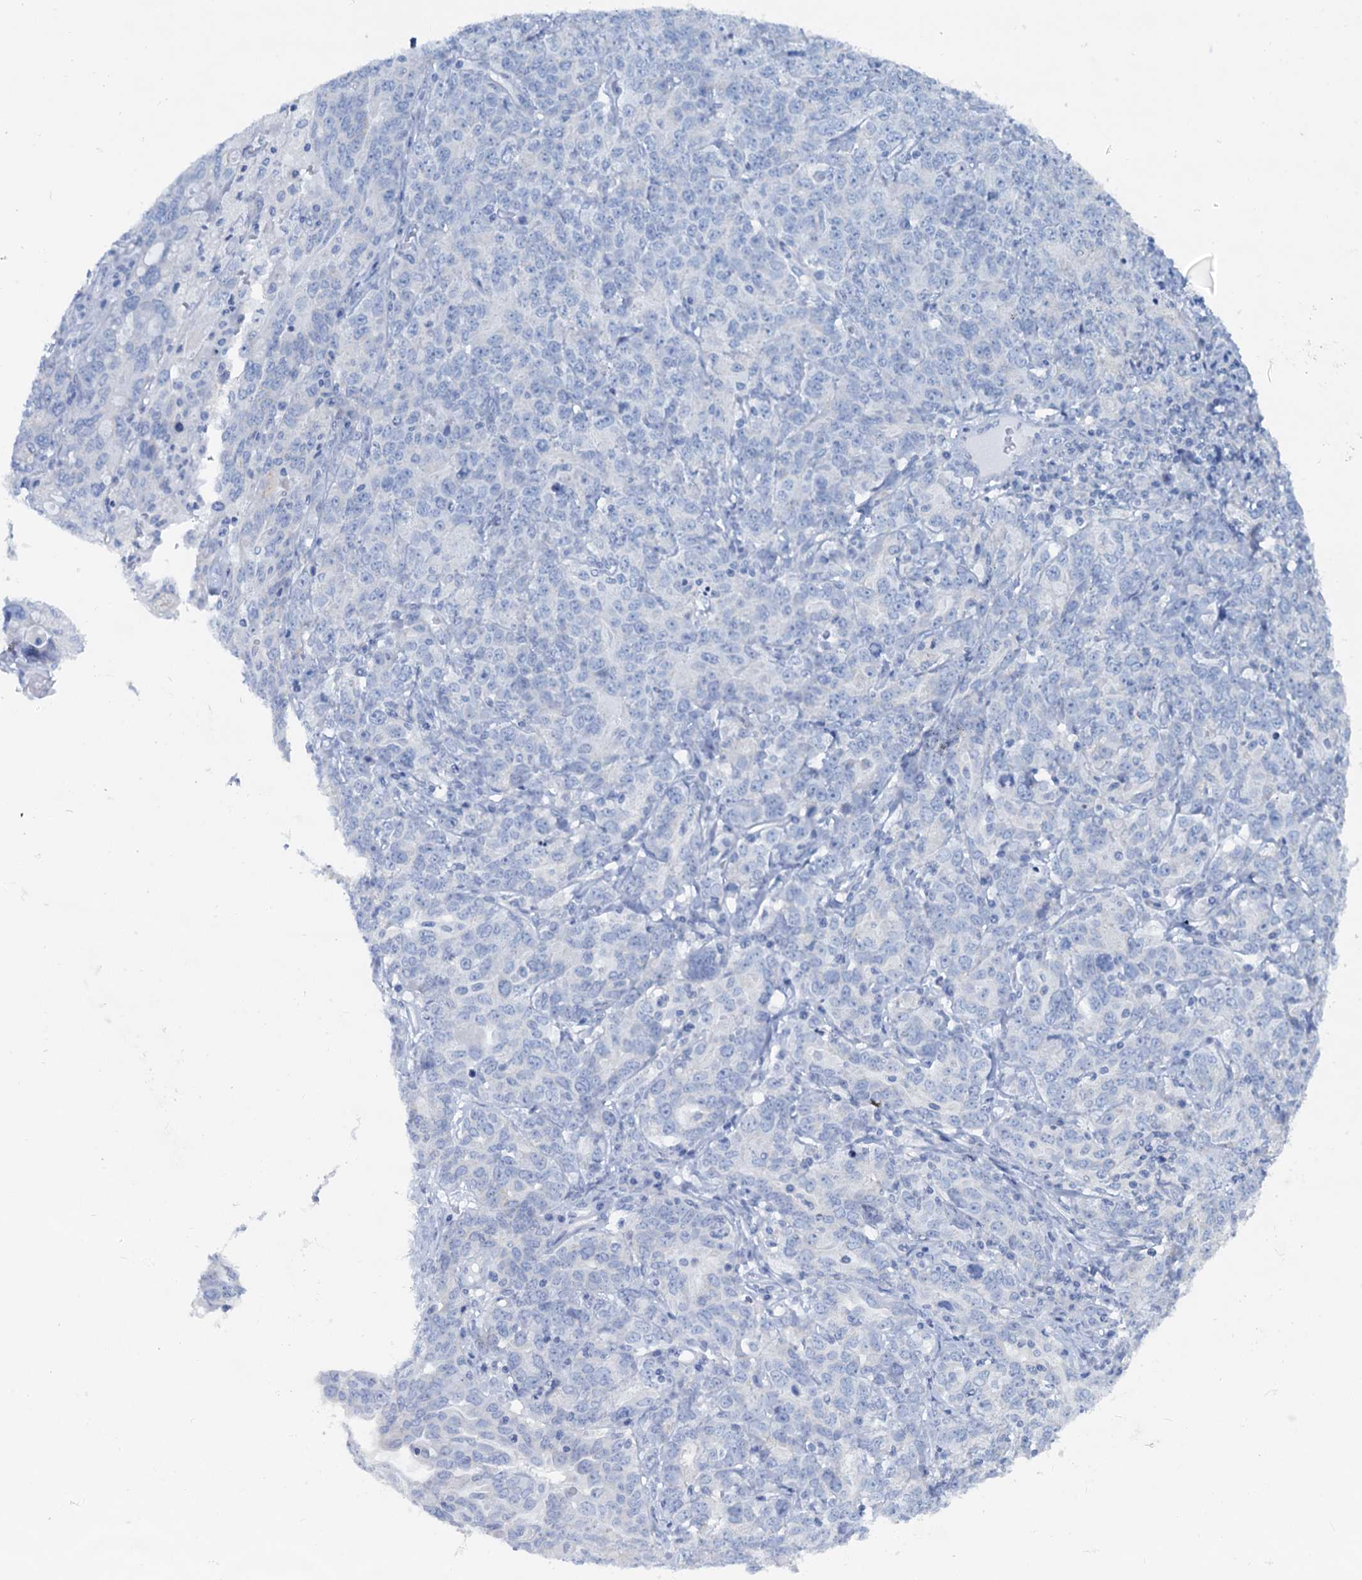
{"staining": {"intensity": "negative", "quantity": "none", "location": "none"}, "tissue": "ovarian cancer", "cell_type": "Tumor cells", "image_type": "cancer", "snomed": [{"axis": "morphology", "description": "Carcinoma, endometroid"}, {"axis": "topography", "description": "Ovary"}], "caption": "An immunohistochemistry (IHC) histopathology image of ovarian cancer (endometroid carcinoma) is shown. There is no staining in tumor cells of ovarian cancer (endometroid carcinoma).", "gene": "SLC1A3", "patient": {"sex": "female", "age": 62}}